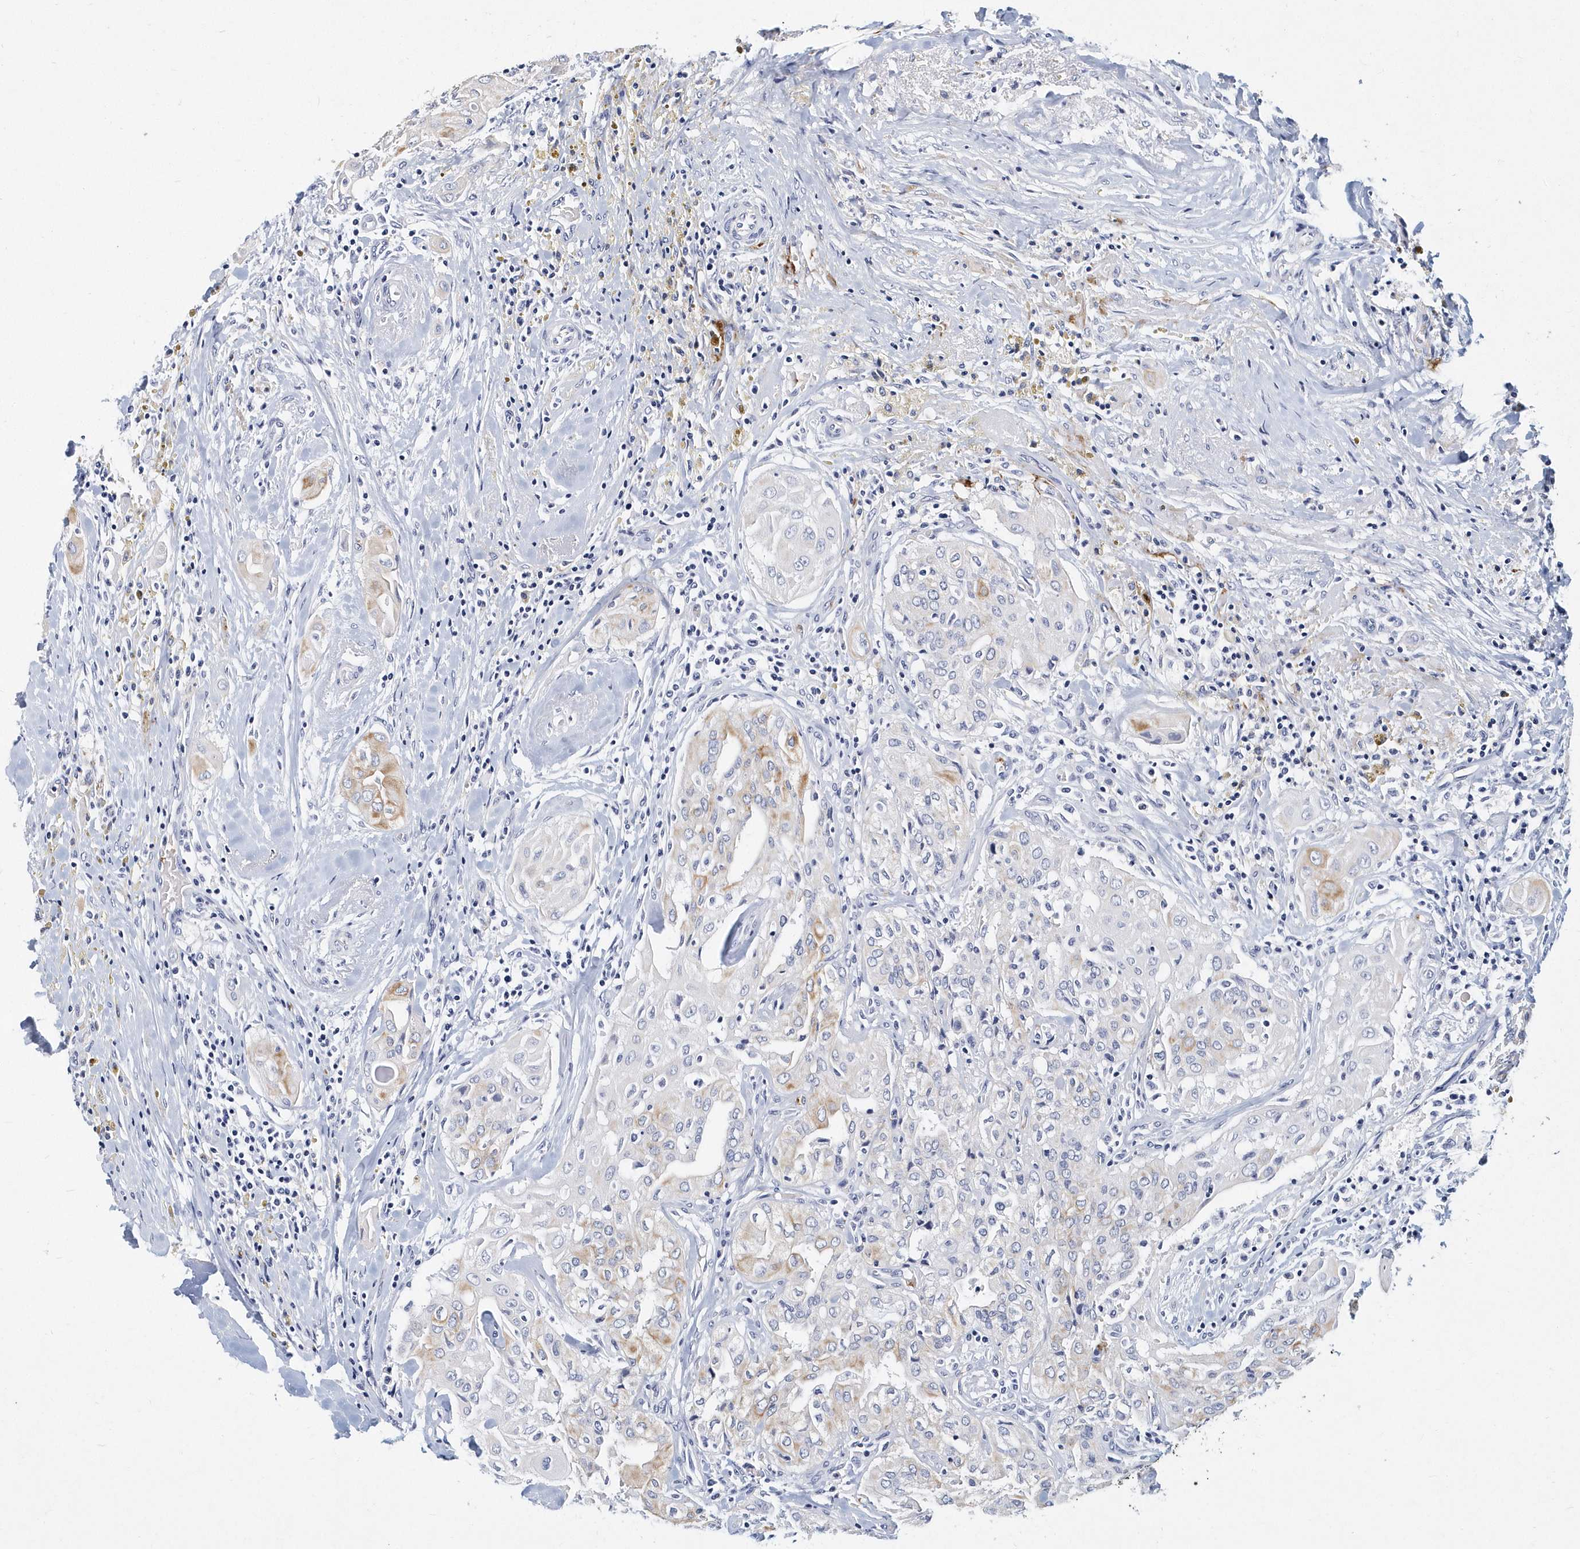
{"staining": {"intensity": "weak", "quantity": "<25%", "location": "cytoplasmic/membranous"}, "tissue": "thyroid cancer", "cell_type": "Tumor cells", "image_type": "cancer", "snomed": [{"axis": "morphology", "description": "Papillary adenocarcinoma, NOS"}, {"axis": "topography", "description": "Thyroid gland"}], "caption": "This micrograph is of thyroid cancer (papillary adenocarcinoma) stained with immunohistochemistry to label a protein in brown with the nuclei are counter-stained blue. There is no positivity in tumor cells.", "gene": "ITGA2B", "patient": {"sex": "female", "age": 59}}